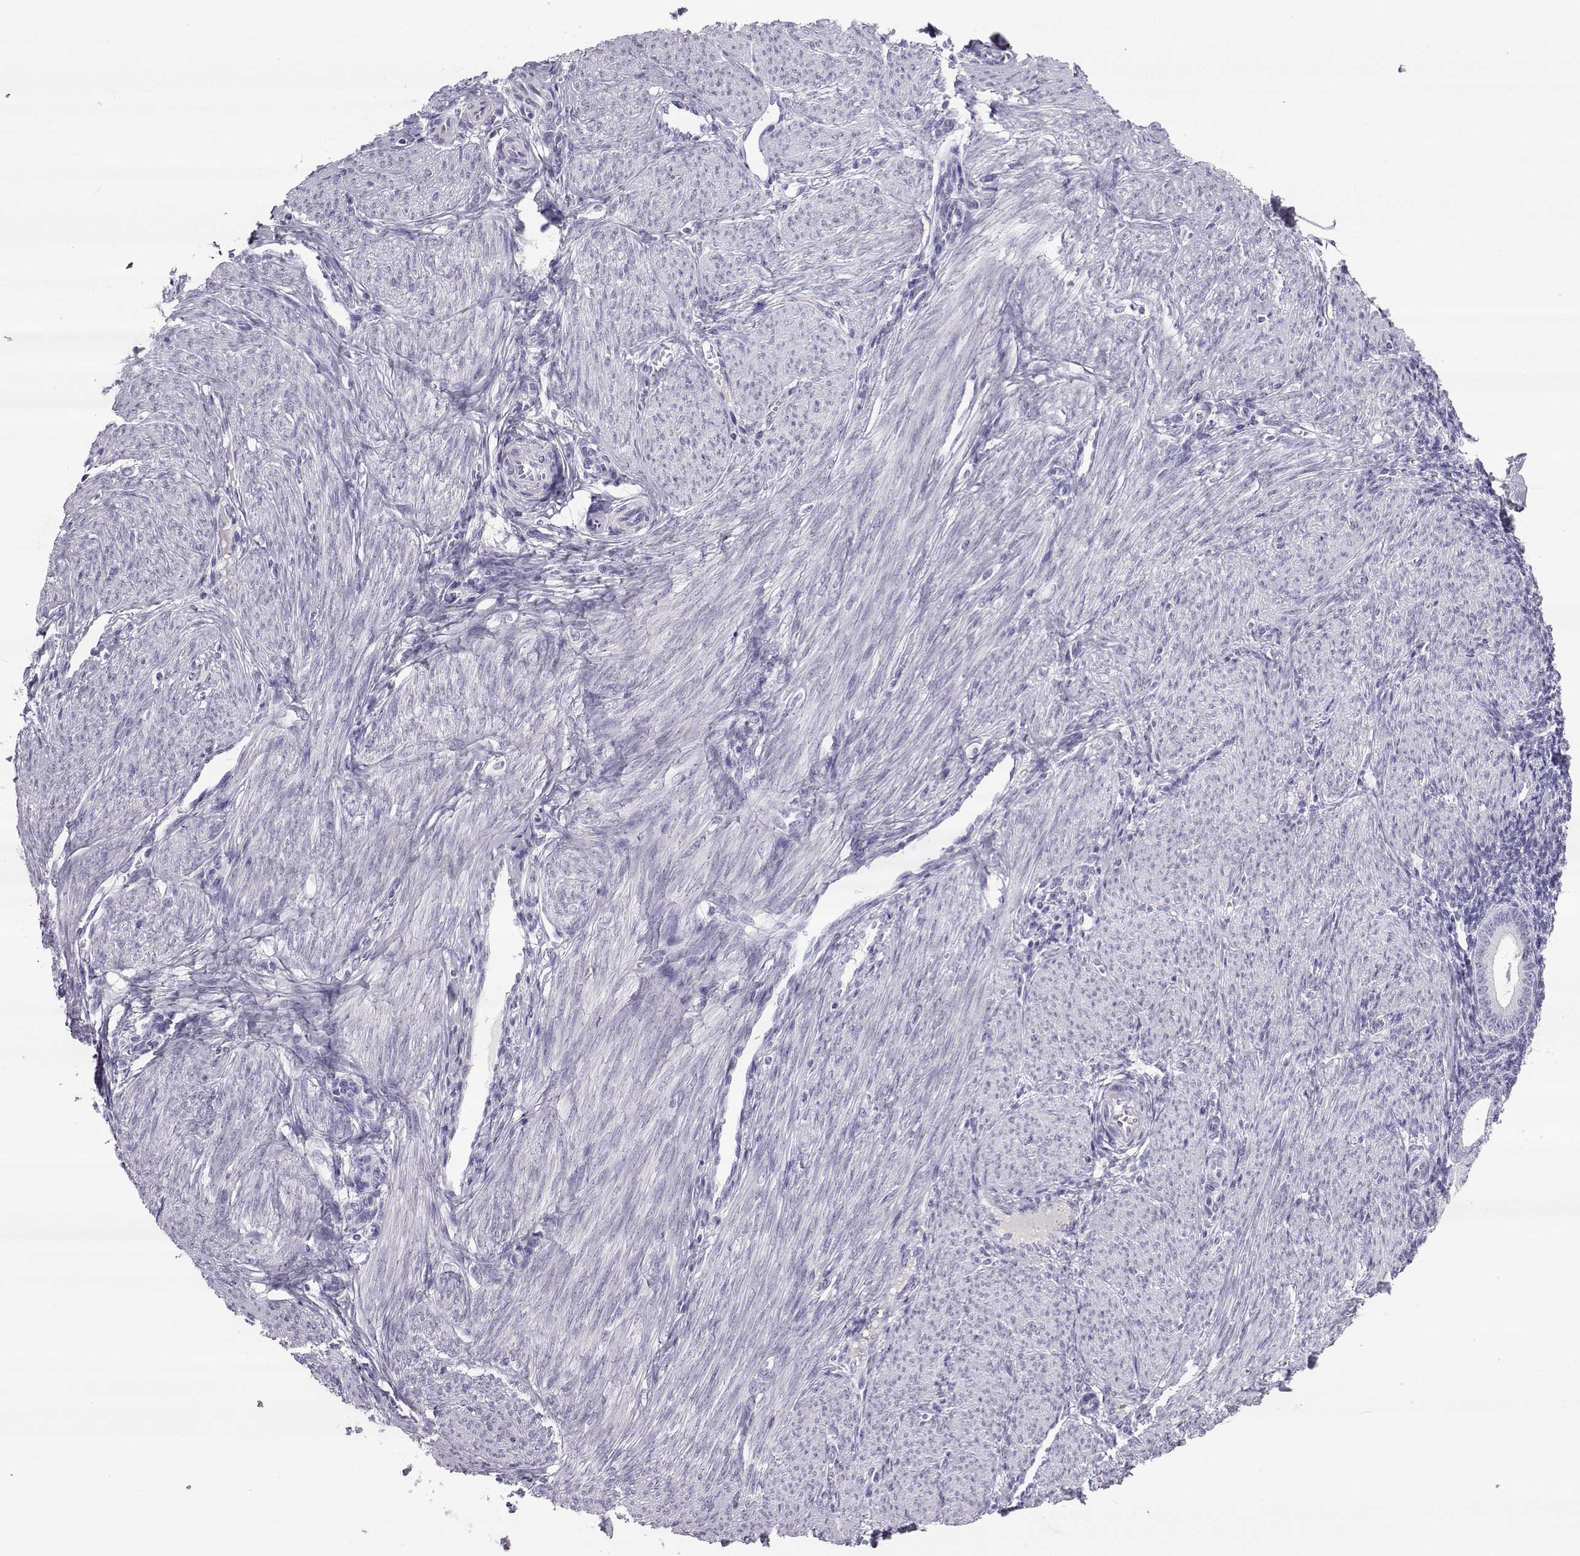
{"staining": {"intensity": "negative", "quantity": "none", "location": "none"}, "tissue": "endometrium", "cell_type": "Cells in endometrial stroma", "image_type": "normal", "snomed": [{"axis": "morphology", "description": "Normal tissue, NOS"}, {"axis": "topography", "description": "Endometrium"}], "caption": "Cells in endometrial stroma show no significant protein expression in benign endometrium. (Immunohistochemistry, brightfield microscopy, high magnification).", "gene": "ARMC2", "patient": {"sex": "female", "age": 39}}